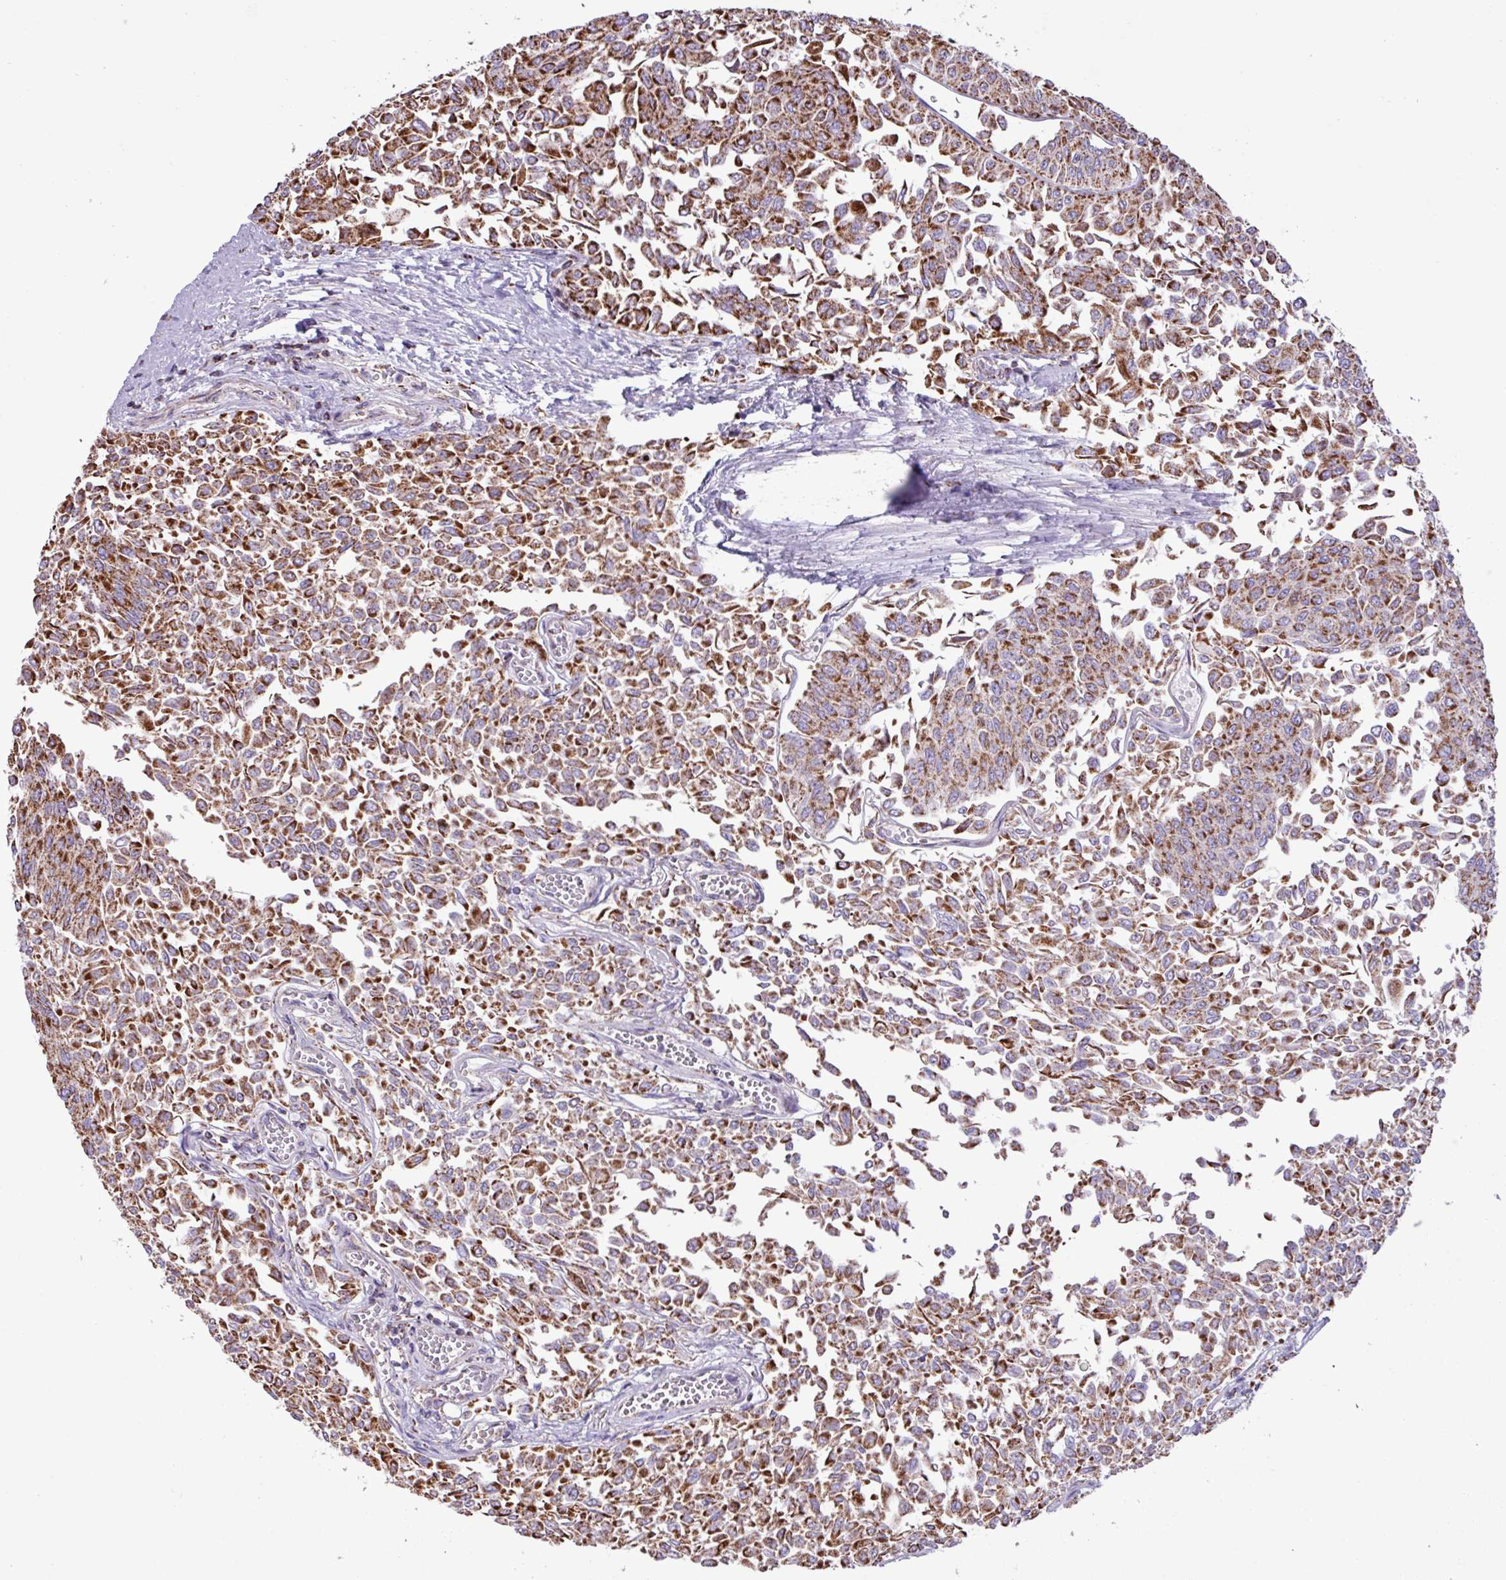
{"staining": {"intensity": "strong", "quantity": ">75%", "location": "cytoplasmic/membranous"}, "tissue": "urothelial cancer", "cell_type": "Tumor cells", "image_type": "cancer", "snomed": [{"axis": "morphology", "description": "Urothelial carcinoma, NOS"}, {"axis": "topography", "description": "Urinary bladder"}], "caption": "This is a photomicrograph of IHC staining of urothelial cancer, which shows strong staining in the cytoplasmic/membranous of tumor cells.", "gene": "RTL3", "patient": {"sex": "male", "age": 59}}